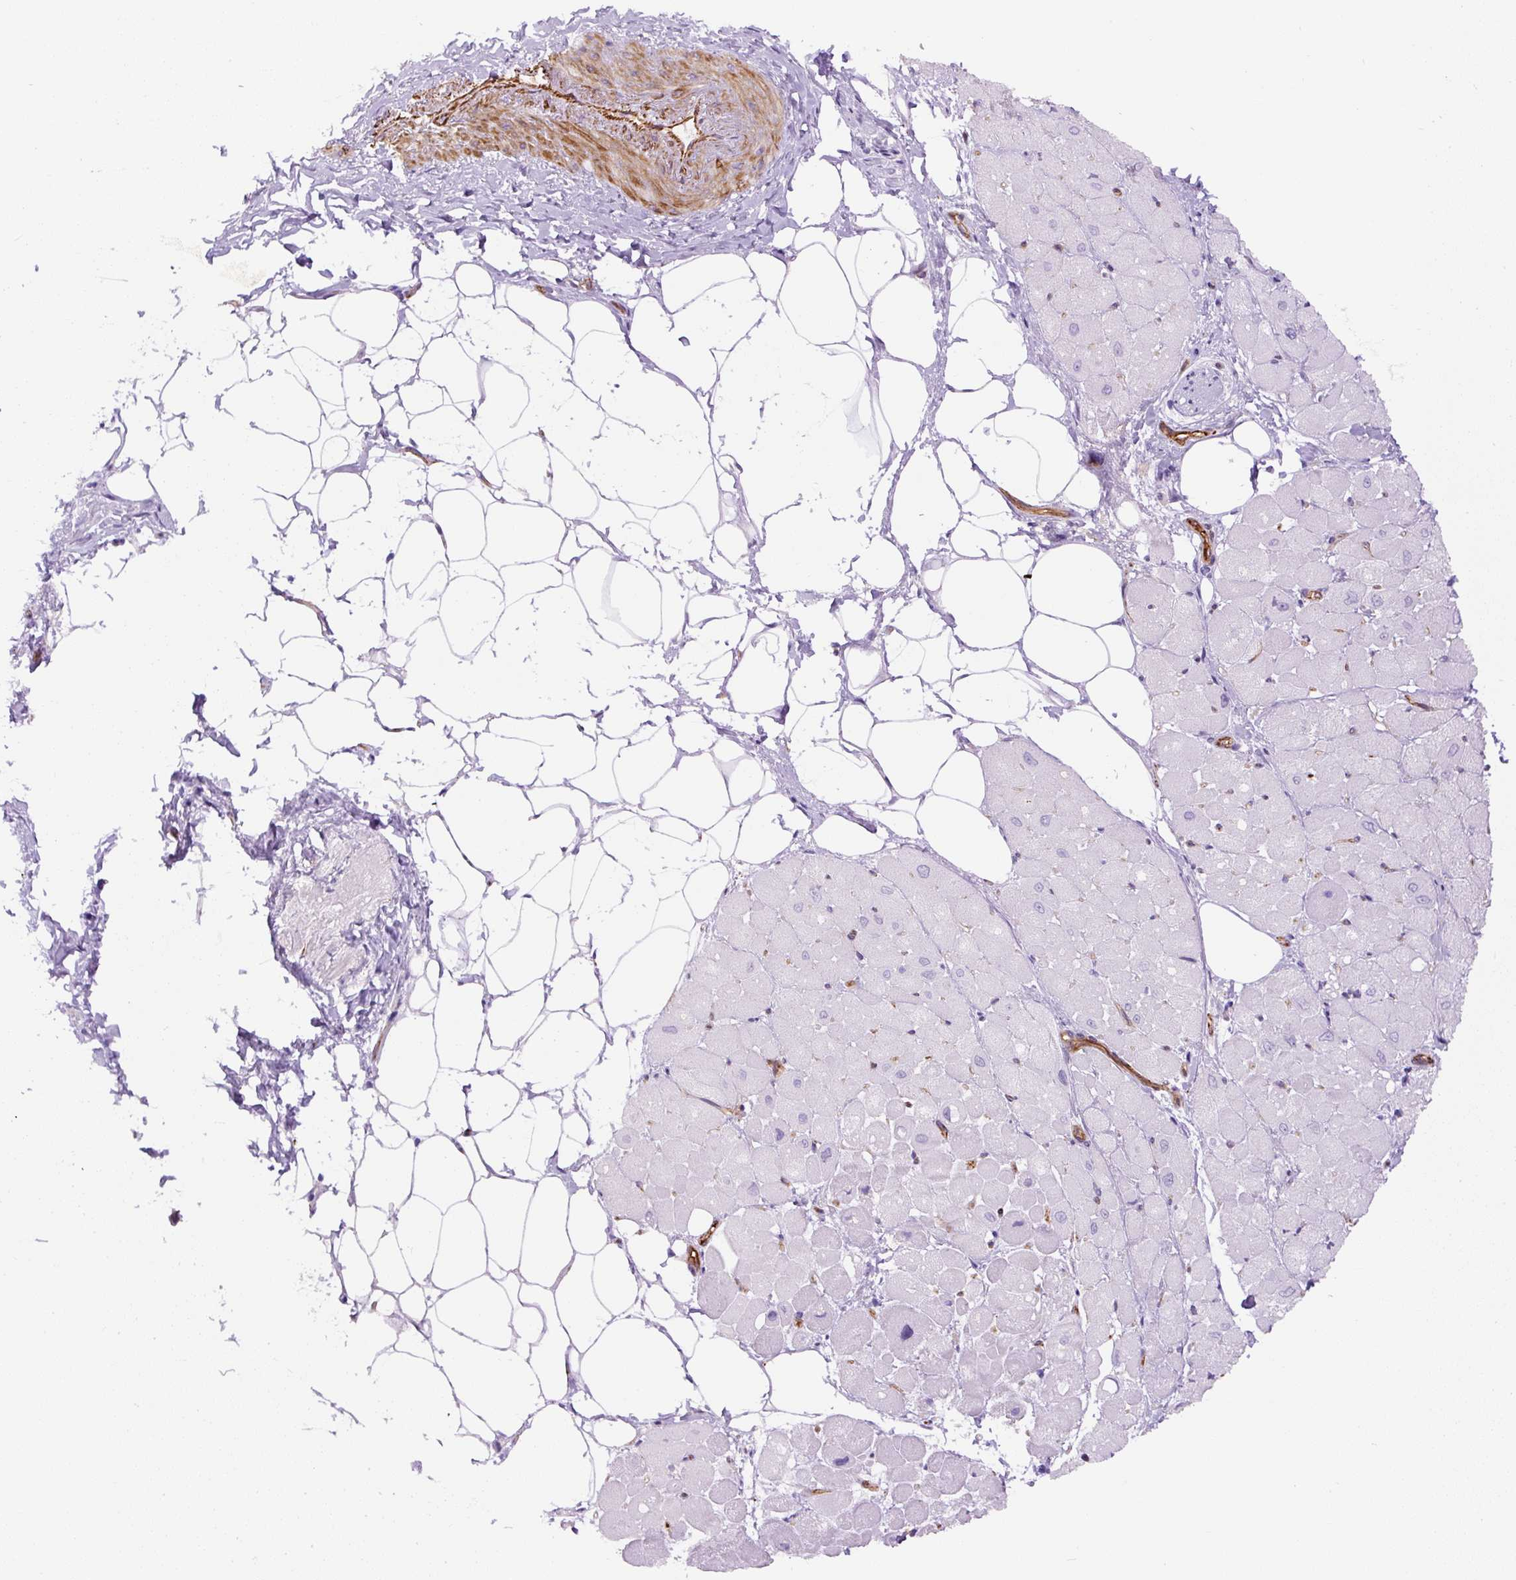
{"staining": {"intensity": "negative", "quantity": "none", "location": "none"}, "tissue": "heart muscle", "cell_type": "Cardiomyocytes", "image_type": "normal", "snomed": [{"axis": "morphology", "description": "Normal tissue, NOS"}, {"axis": "topography", "description": "Heart"}], "caption": "This is a histopathology image of IHC staining of unremarkable heart muscle, which shows no expression in cardiomyocytes. The staining was performed using DAB (3,3'-diaminobenzidine) to visualize the protein expression in brown, while the nuclei were stained in blue with hematoxylin (Magnification: 20x).", "gene": "B3GALT5", "patient": {"sex": "male", "age": 62}}